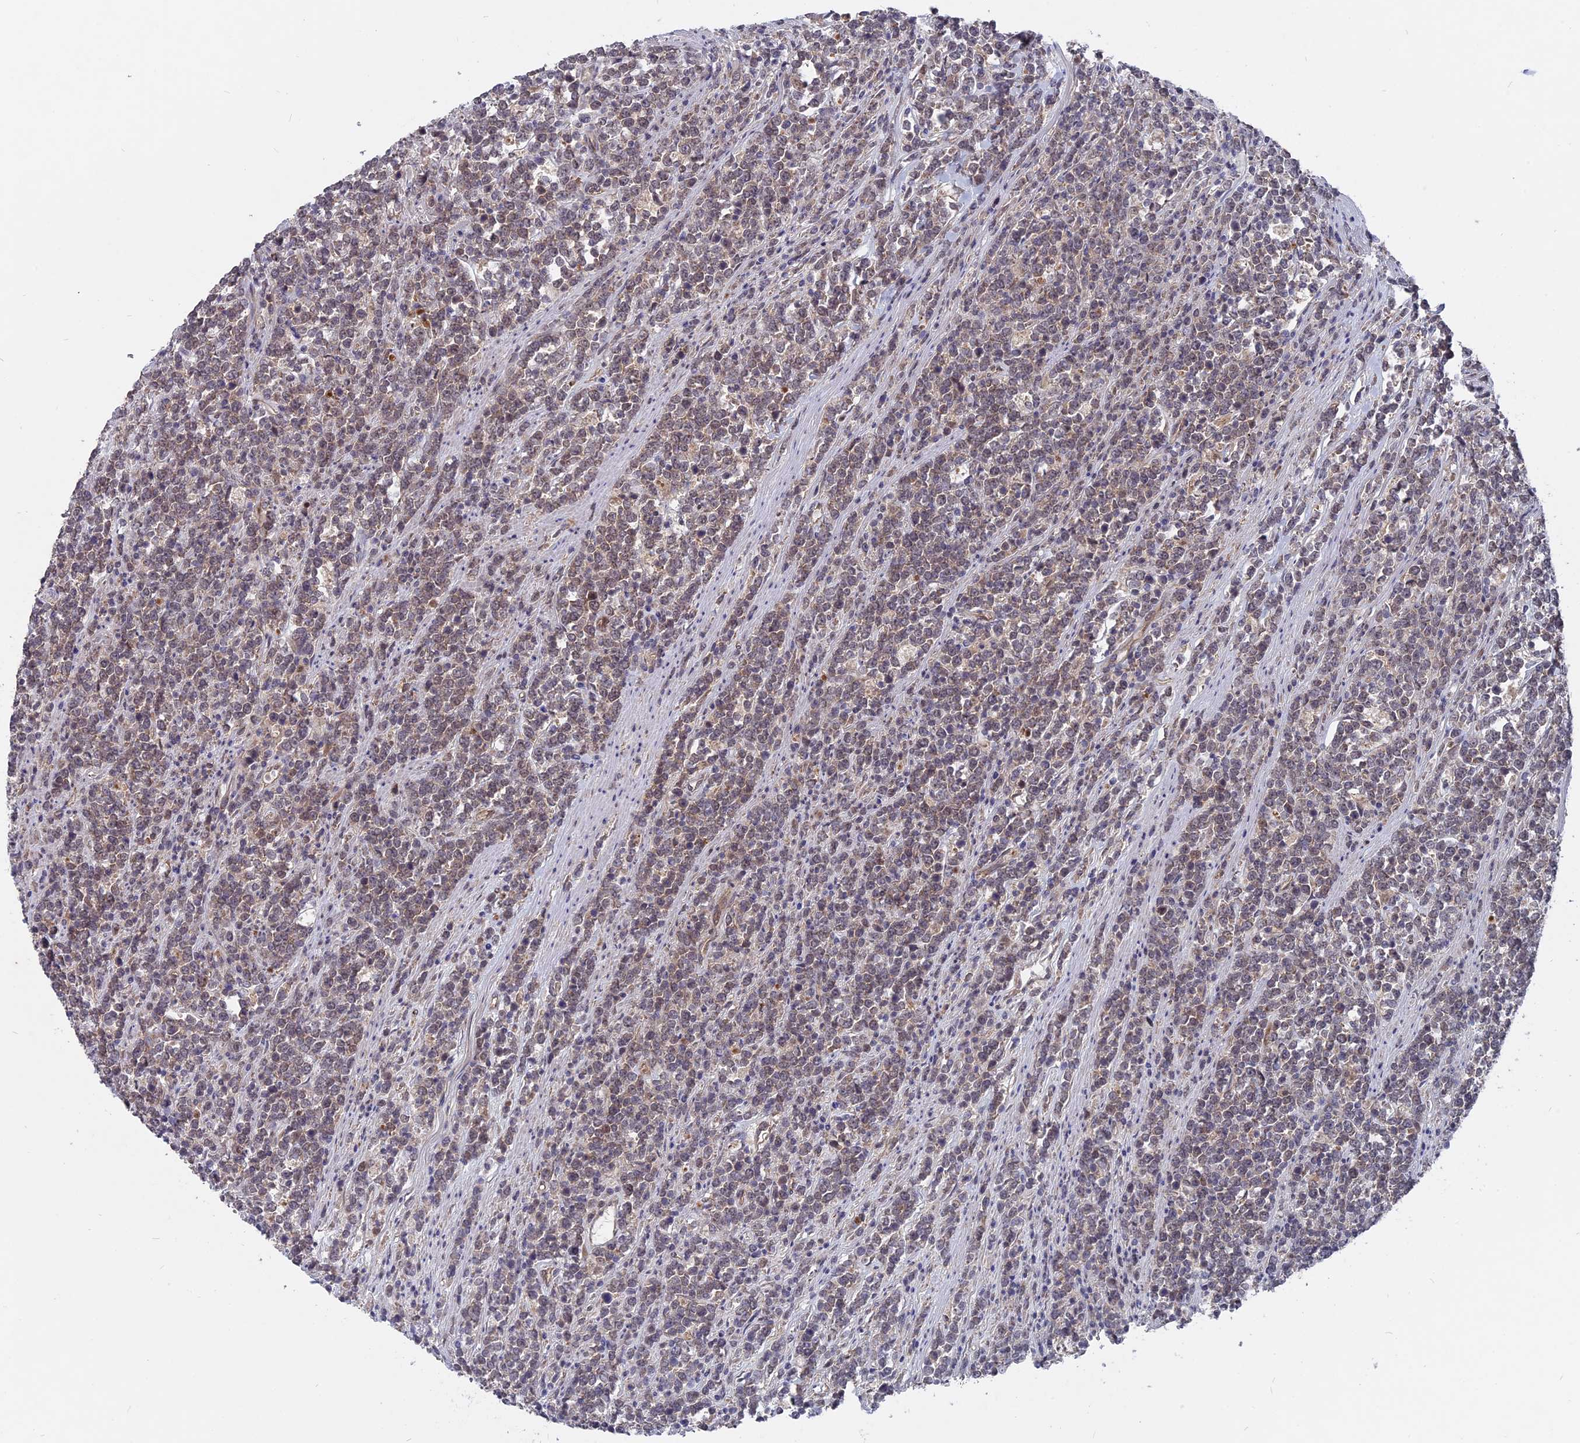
{"staining": {"intensity": "weak", "quantity": "25%-75%", "location": "nuclear"}, "tissue": "lymphoma", "cell_type": "Tumor cells", "image_type": "cancer", "snomed": [{"axis": "morphology", "description": "Malignant lymphoma, non-Hodgkin's type, High grade"}, {"axis": "topography", "description": "Small intestine"}], "caption": "A high-resolution image shows immunohistochemistry staining of lymphoma, which demonstrates weak nuclear staining in approximately 25%-75% of tumor cells.", "gene": "NOSIP", "patient": {"sex": "male", "age": 8}}